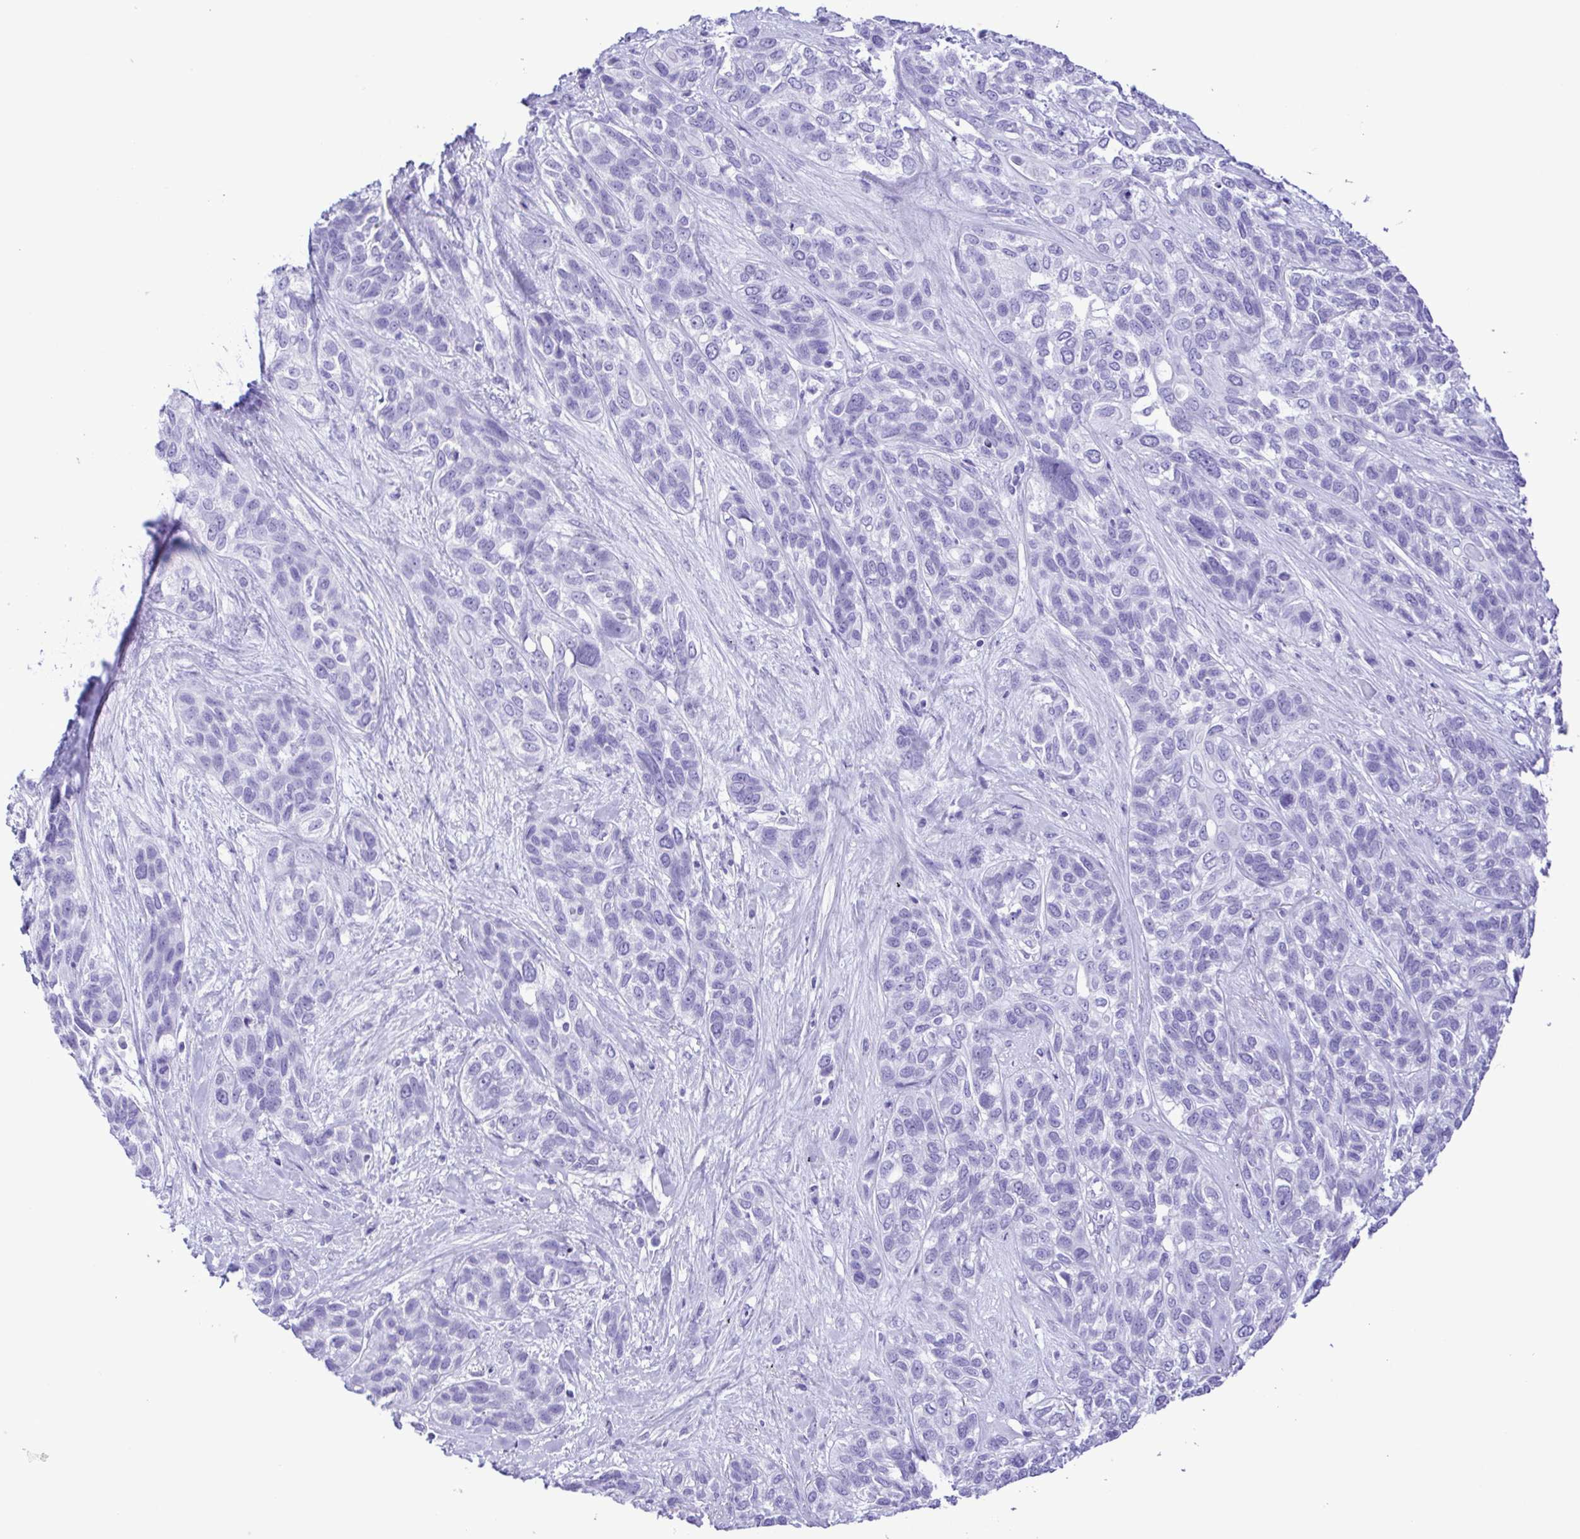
{"staining": {"intensity": "negative", "quantity": "none", "location": "none"}, "tissue": "lung cancer", "cell_type": "Tumor cells", "image_type": "cancer", "snomed": [{"axis": "morphology", "description": "Squamous cell carcinoma, NOS"}, {"axis": "topography", "description": "Lung"}], "caption": "The IHC image has no significant expression in tumor cells of squamous cell carcinoma (lung) tissue.", "gene": "ERP27", "patient": {"sex": "female", "age": 70}}